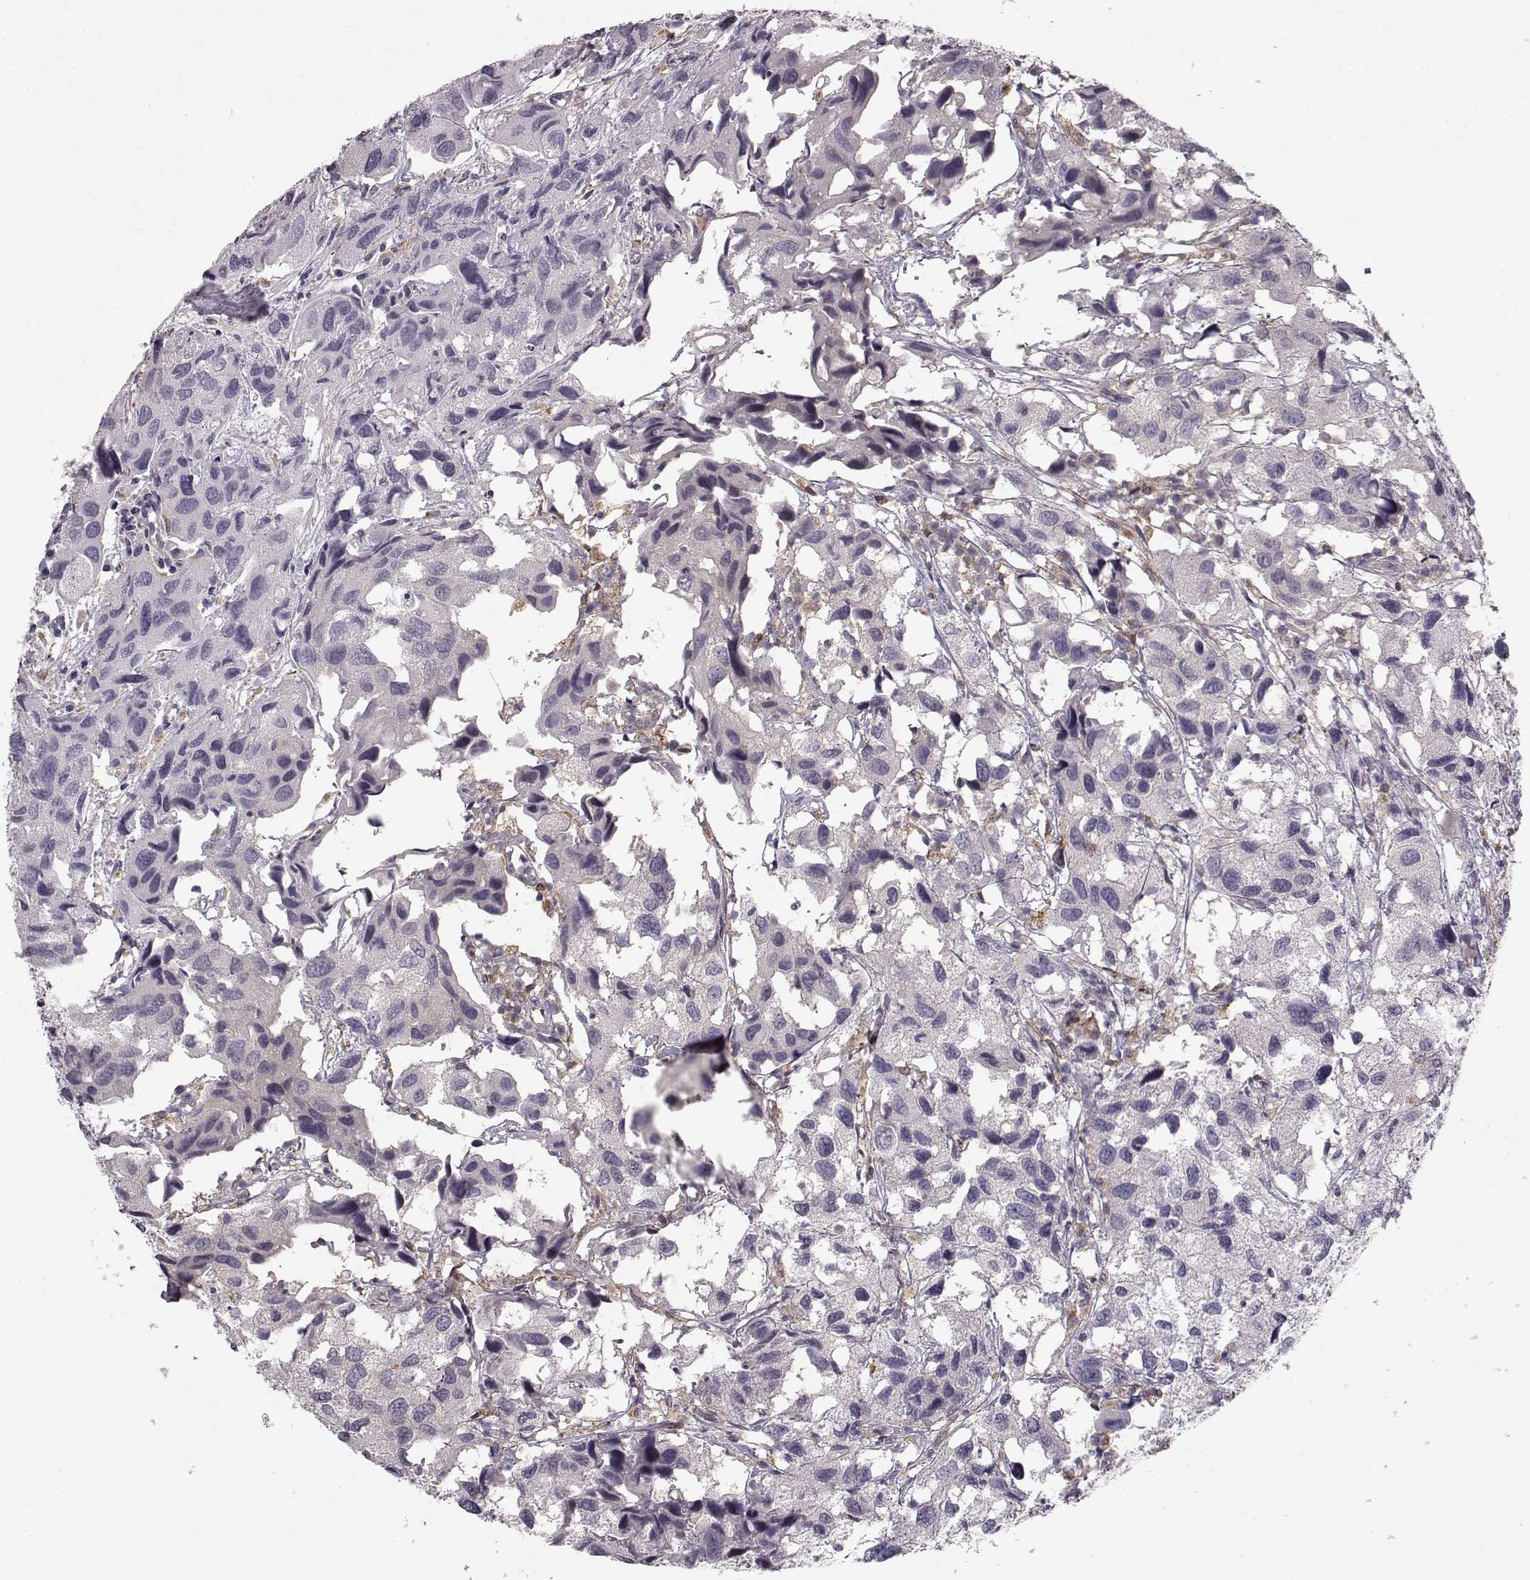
{"staining": {"intensity": "negative", "quantity": "none", "location": "none"}, "tissue": "urothelial cancer", "cell_type": "Tumor cells", "image_type": "cancer", "snomed": [{"axis": "morphology", "description": "Urothelial carcinoma, High grade"}, {"axis": "topography", "description": "Urinary bladder"}], "caption": "IHC histopathology image of high-grade urothelial carcinoma stained for a protein (brown), which reveals no expression in tumor cells.", "gene": "SPAG17", "patient": {"sex": "male", "age": 79}}